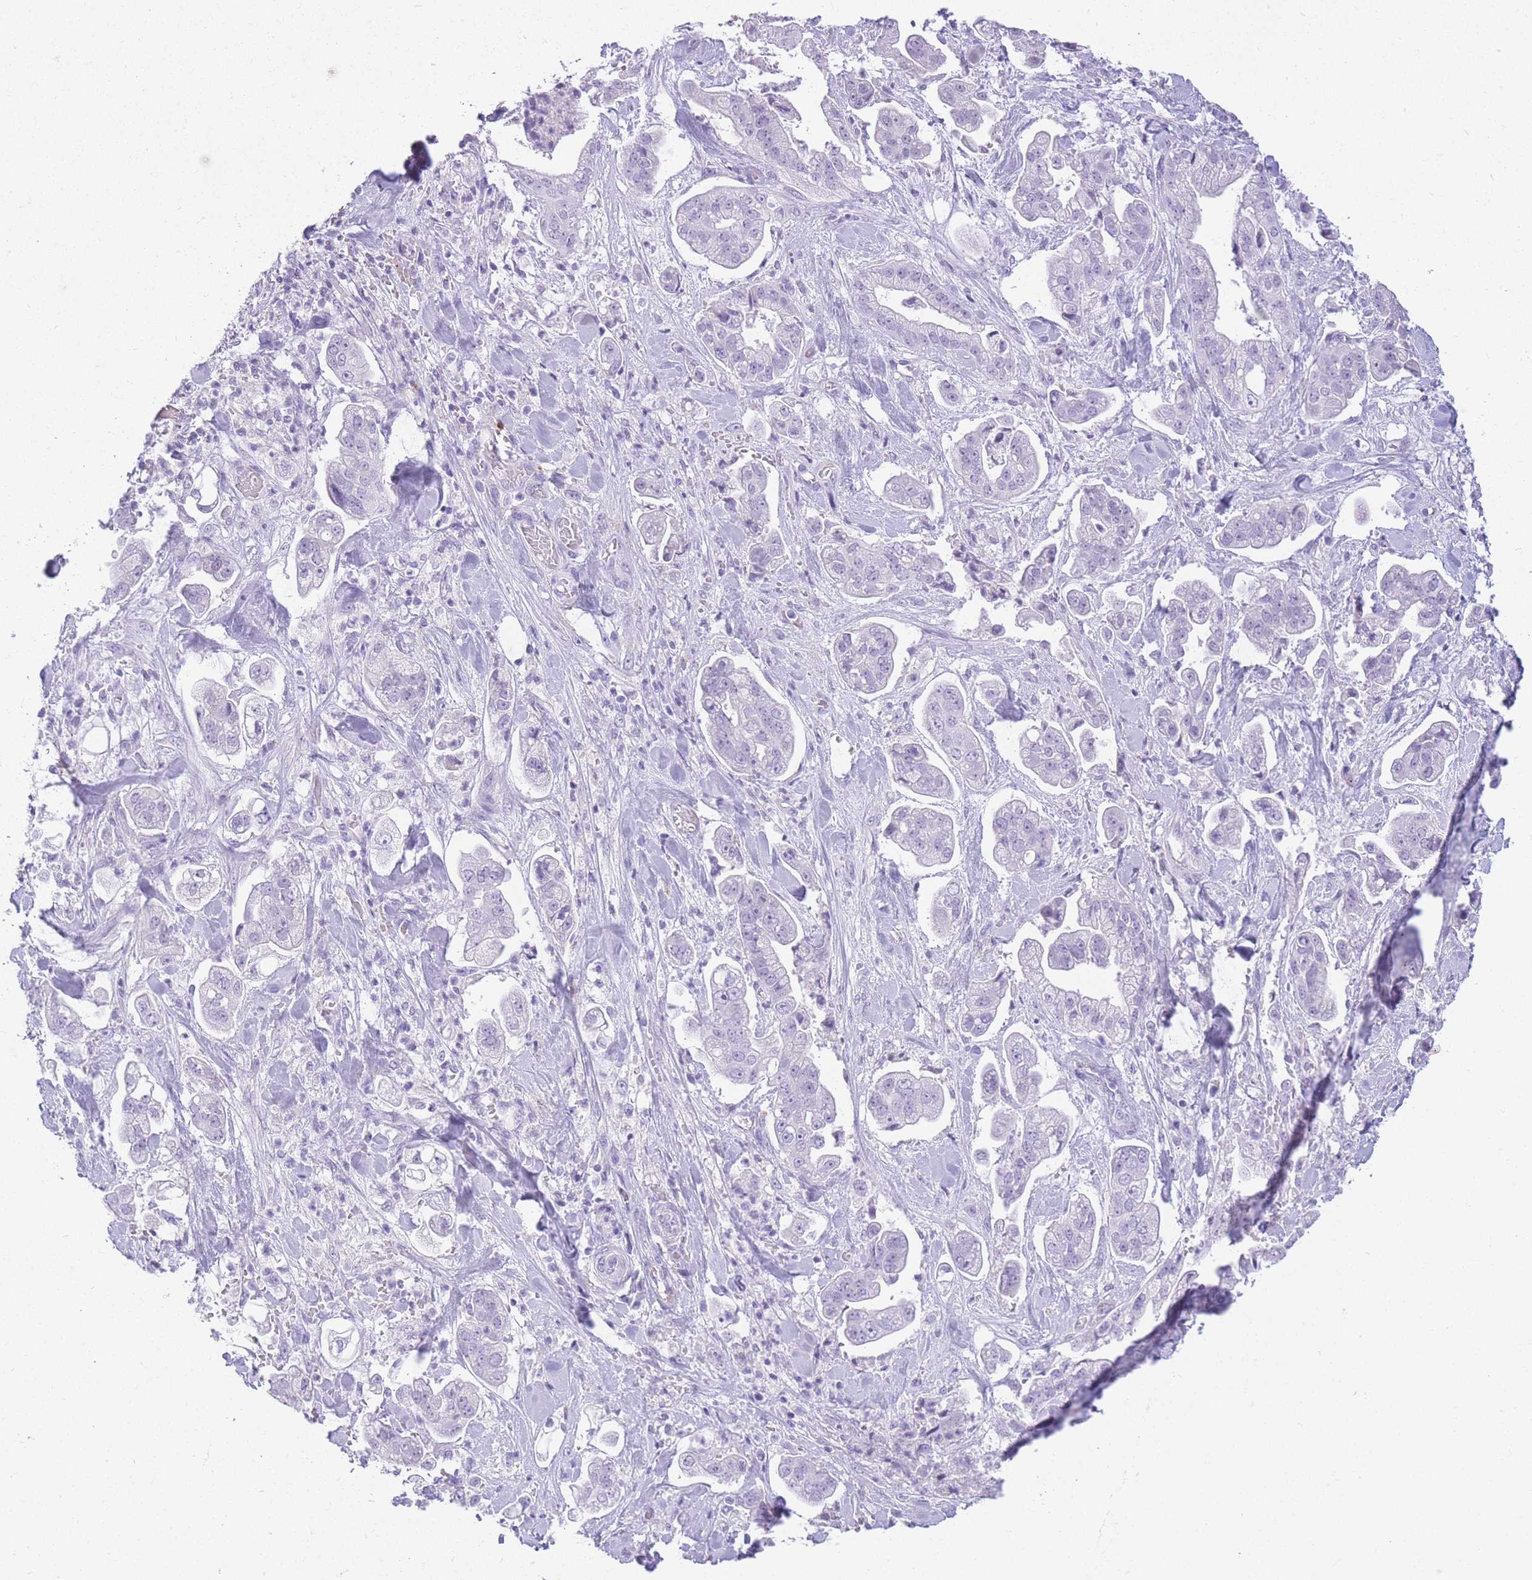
{"staining": {"intensity": "negative", "quantity": "none", "location": "none"}, "tissue": "stomach cancer", "cell_type": "Tumor cells", "image_type": "cancer", "snomed": [{"axis": "morphology", "description": "Adenocarcinoma, NOS"}, {"axis": "topography", "description": "Stomach"}], "caption": "This is a image of IHC staining of stomach adenocarcinoma, which shows no staining in tumor cells.", "gene": "RHO", "patient": {"sex": "male", "age": 62}}